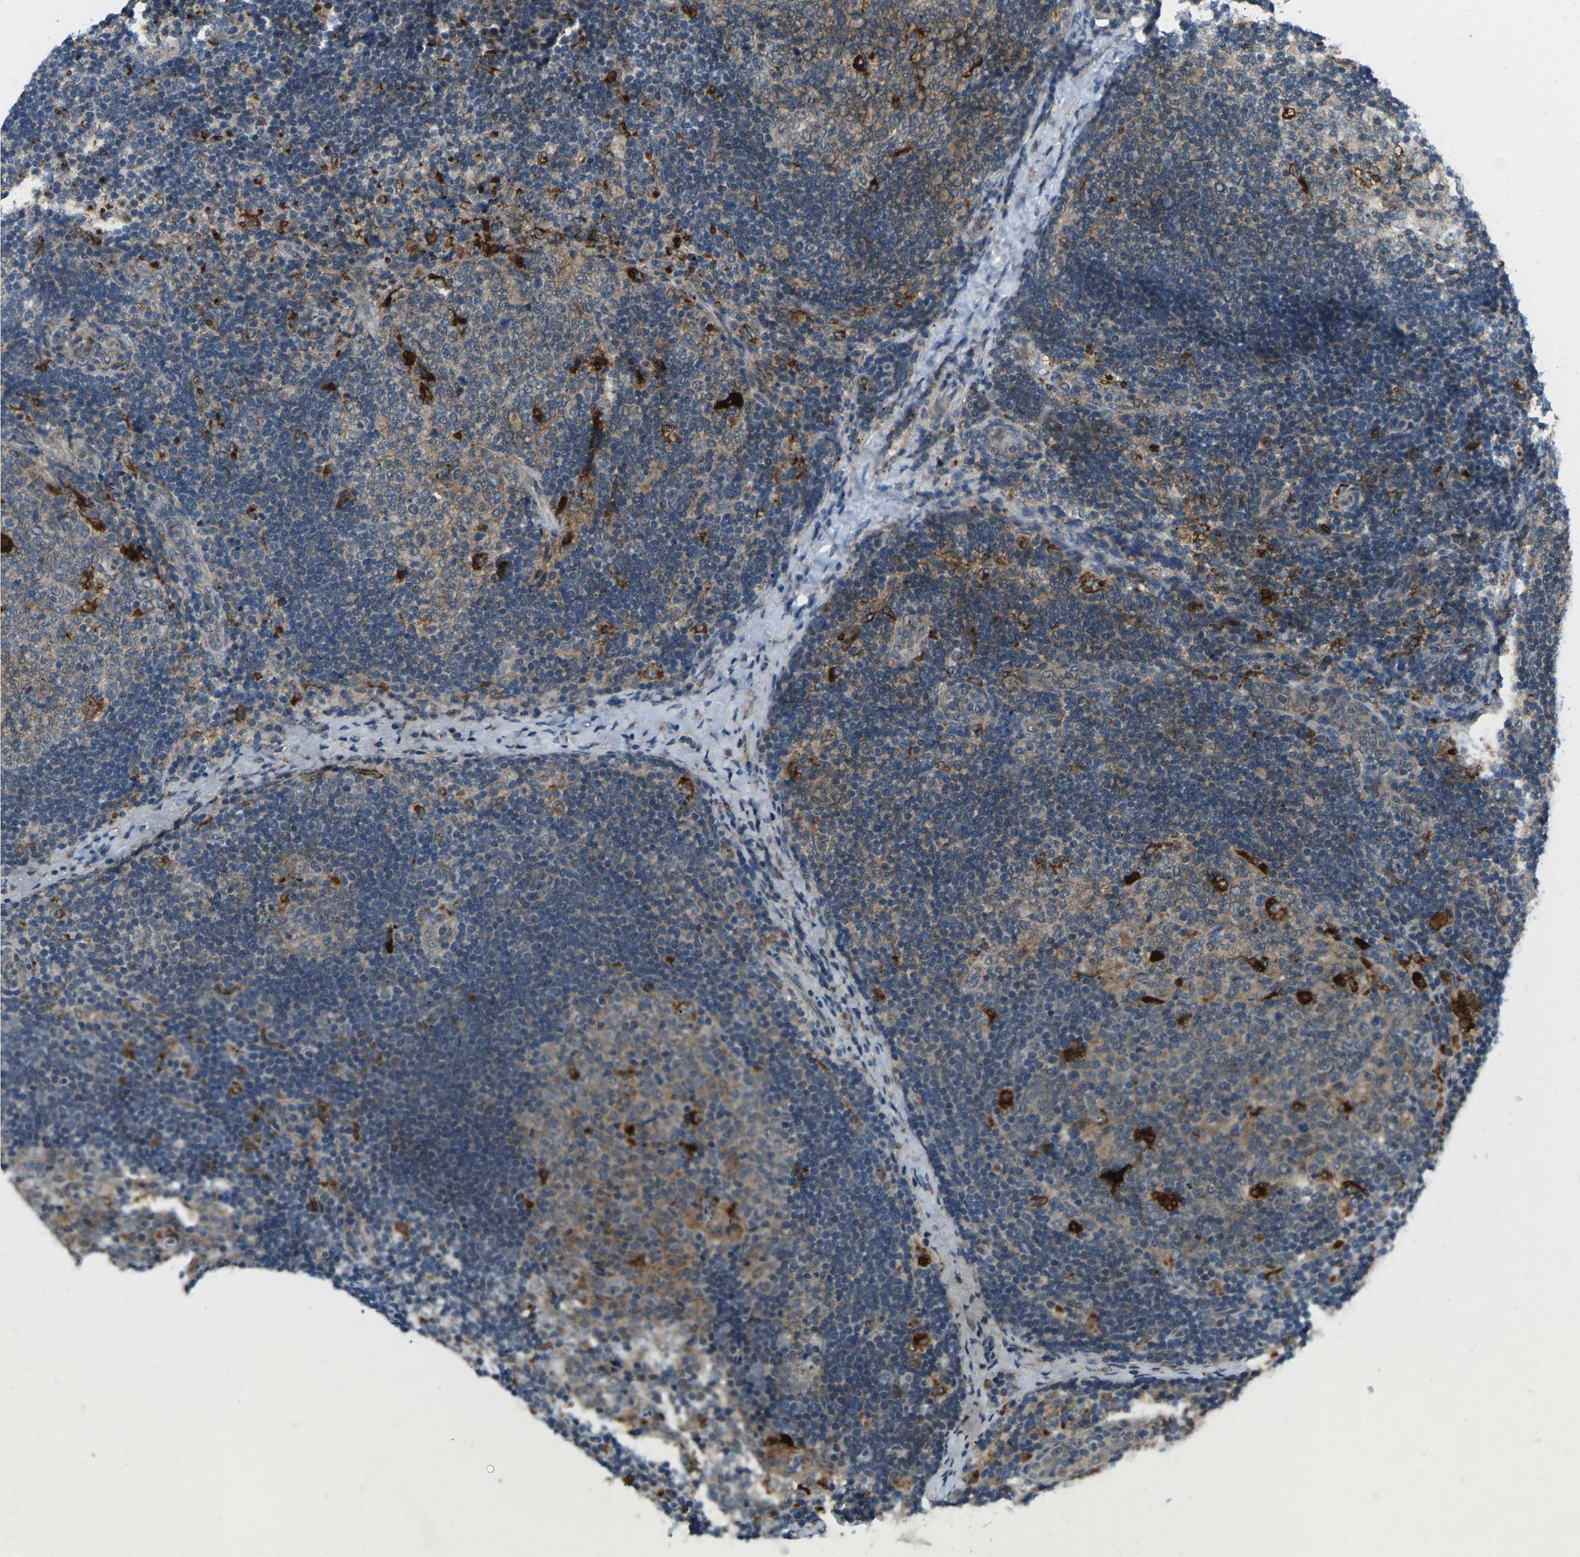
{"staining": {"intensity": "strong", "quantity": "<25%", "location": "cytoplasmic/membranous"}, "tissue": "lymph node", "cell_type": "Germinal center cells", "image_type": "normal", "snomed": [{"axis": "morphology", "description": "Normal tissue, NOS"}, {"axis": "topography", "description": "Lymph node"}], "caption": "Germinal center cells reveal medium levels of strong cytoplasmic/membranous expression in approximately <25% of cells in unremarkable lymph node.", "gene": "SLC31A2", "patient": {"sex": "female", "age": 14}}